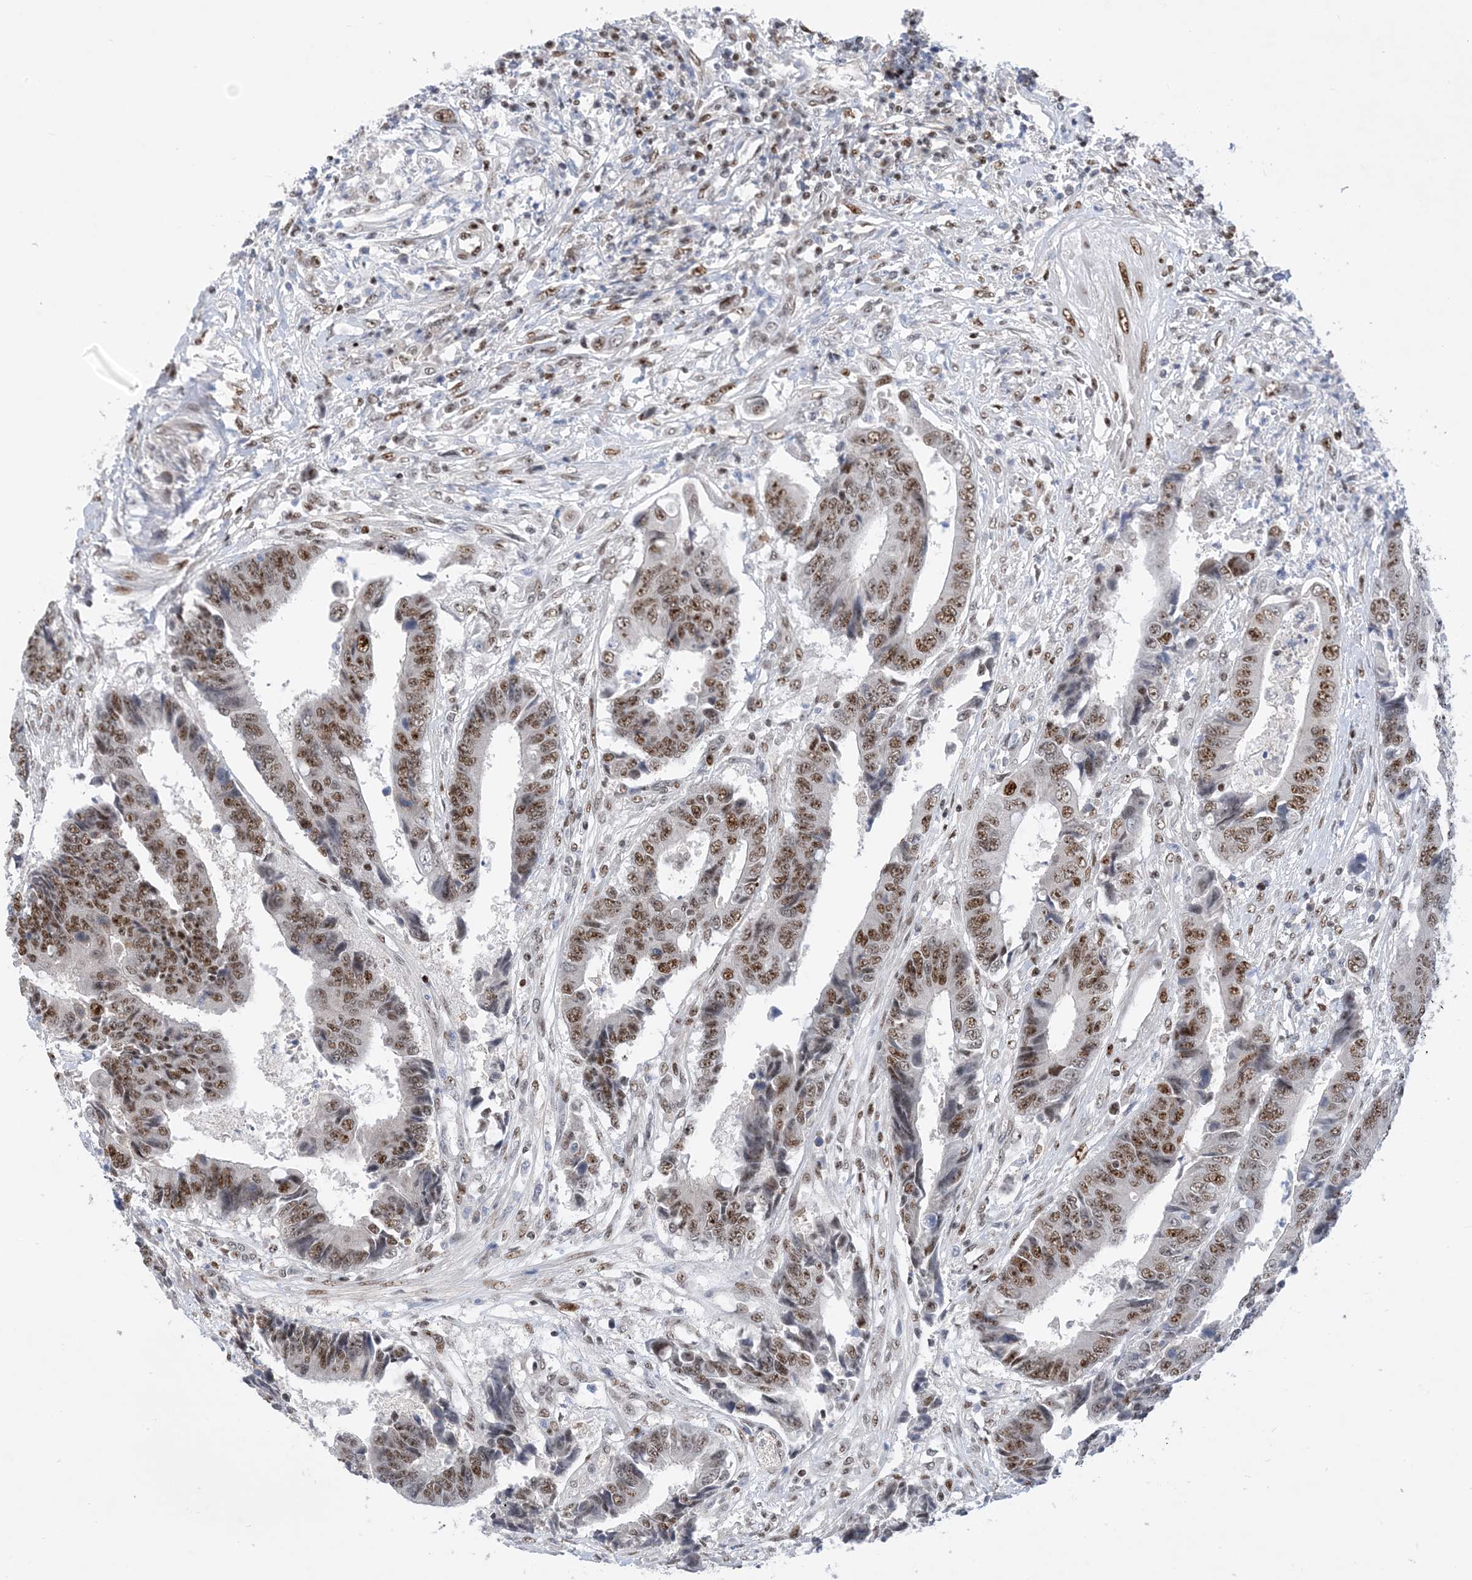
{"staining": {"intensity": "moderate", "quantity": "25%-75%", "location": "nuclear"}, "tissue": "colorectal cancer", "cell_type": "Tumor cells", "image_type": "cancer", "snomed": [{"axis": "morphology", "description": "Adenocarcinoma, NOS"}, {"axis": "topography", "description": "Rectum"}], "caption": "Immunohistochemistry (IHC) image of colorectal cancer stained for a protein (brown), which reveals medium levels of moderate nuclear staining in approximately 25%-75% of tumor cells.", "gene": "TSPYL1", "patient": {"sex": "male", "age": 84}}